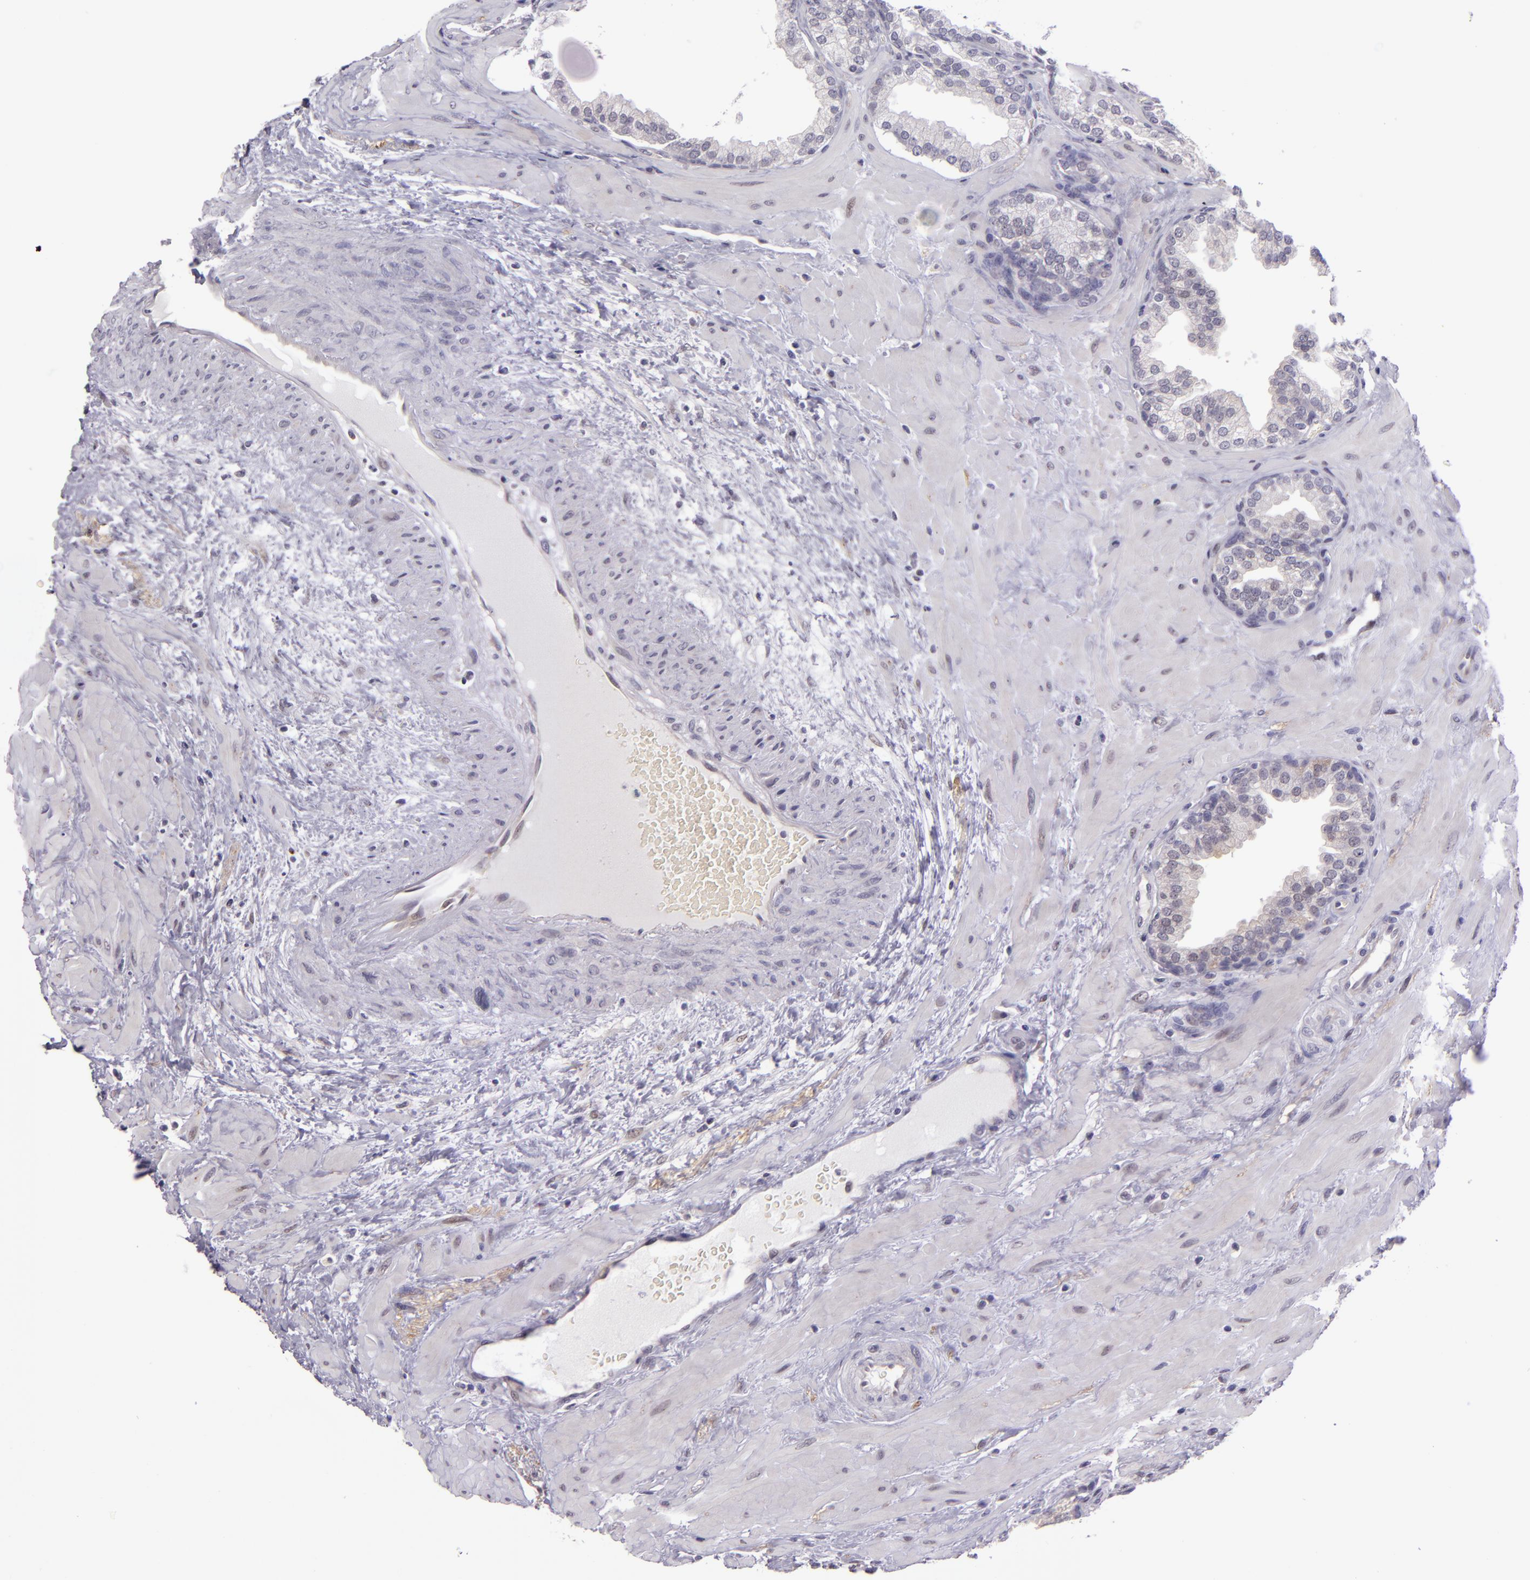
{"staining": {"intensity": "negative", "quantity": "none", "location": "none"}, "tissue": "prostate", "cell_type": "Glandular cells", "image_type": "normal", "snomed": [{"axis": "morphology", "description": "Normal tissue, NOS"}, {"axis": "topography", "description": "Prostate"}], "caption": "IHC photomicrograph of normal prostate: prostate stained with DAB (3,3'-diaminobenzidine) exhibits no significant protein positivity in glandular cells.", "gene": "SNCB", "patient": {"sex": "male", "age": 51}}